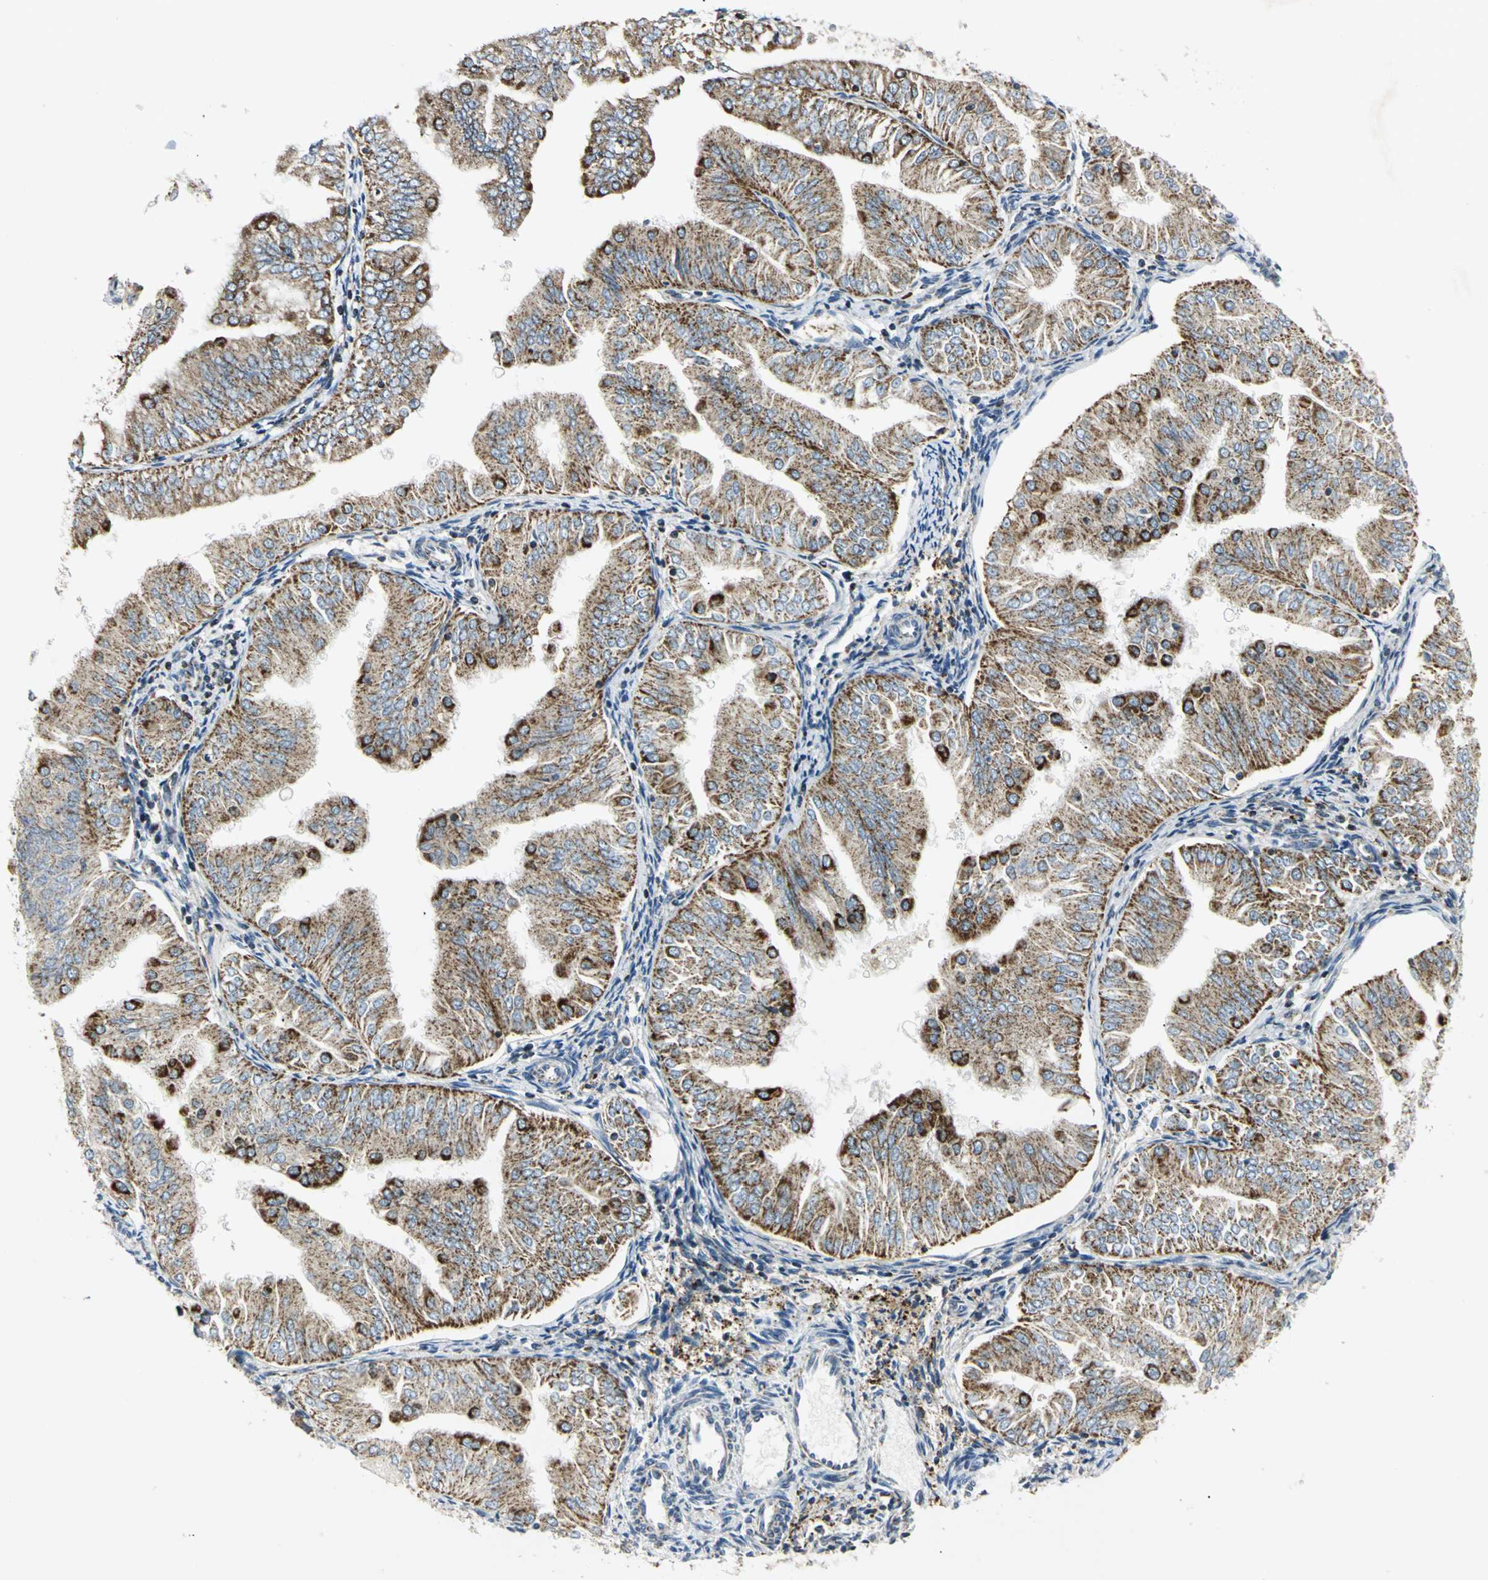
{"staining": {"intensity": "moderate", "quantity": ">75%", "location": "cytoplasmic/membranous"}, "tissue": "endometrial cancer", "cell_type": "Tumor cells", "image_type": "cancer", "snomed": [{"axis": "morphology", "description": "Adenocarcinoma, NOS"}, {"axis": "topography", "description": "Endometrium"}], "caption": "Adenocarcinoma (endometrial) stained for a protein (brown) reveals moderate cytoplasmic/membranous positive staining in about >75% of tumor cells.", "gene": "USP40", "patient": {"sex": "female", "age": 53}}